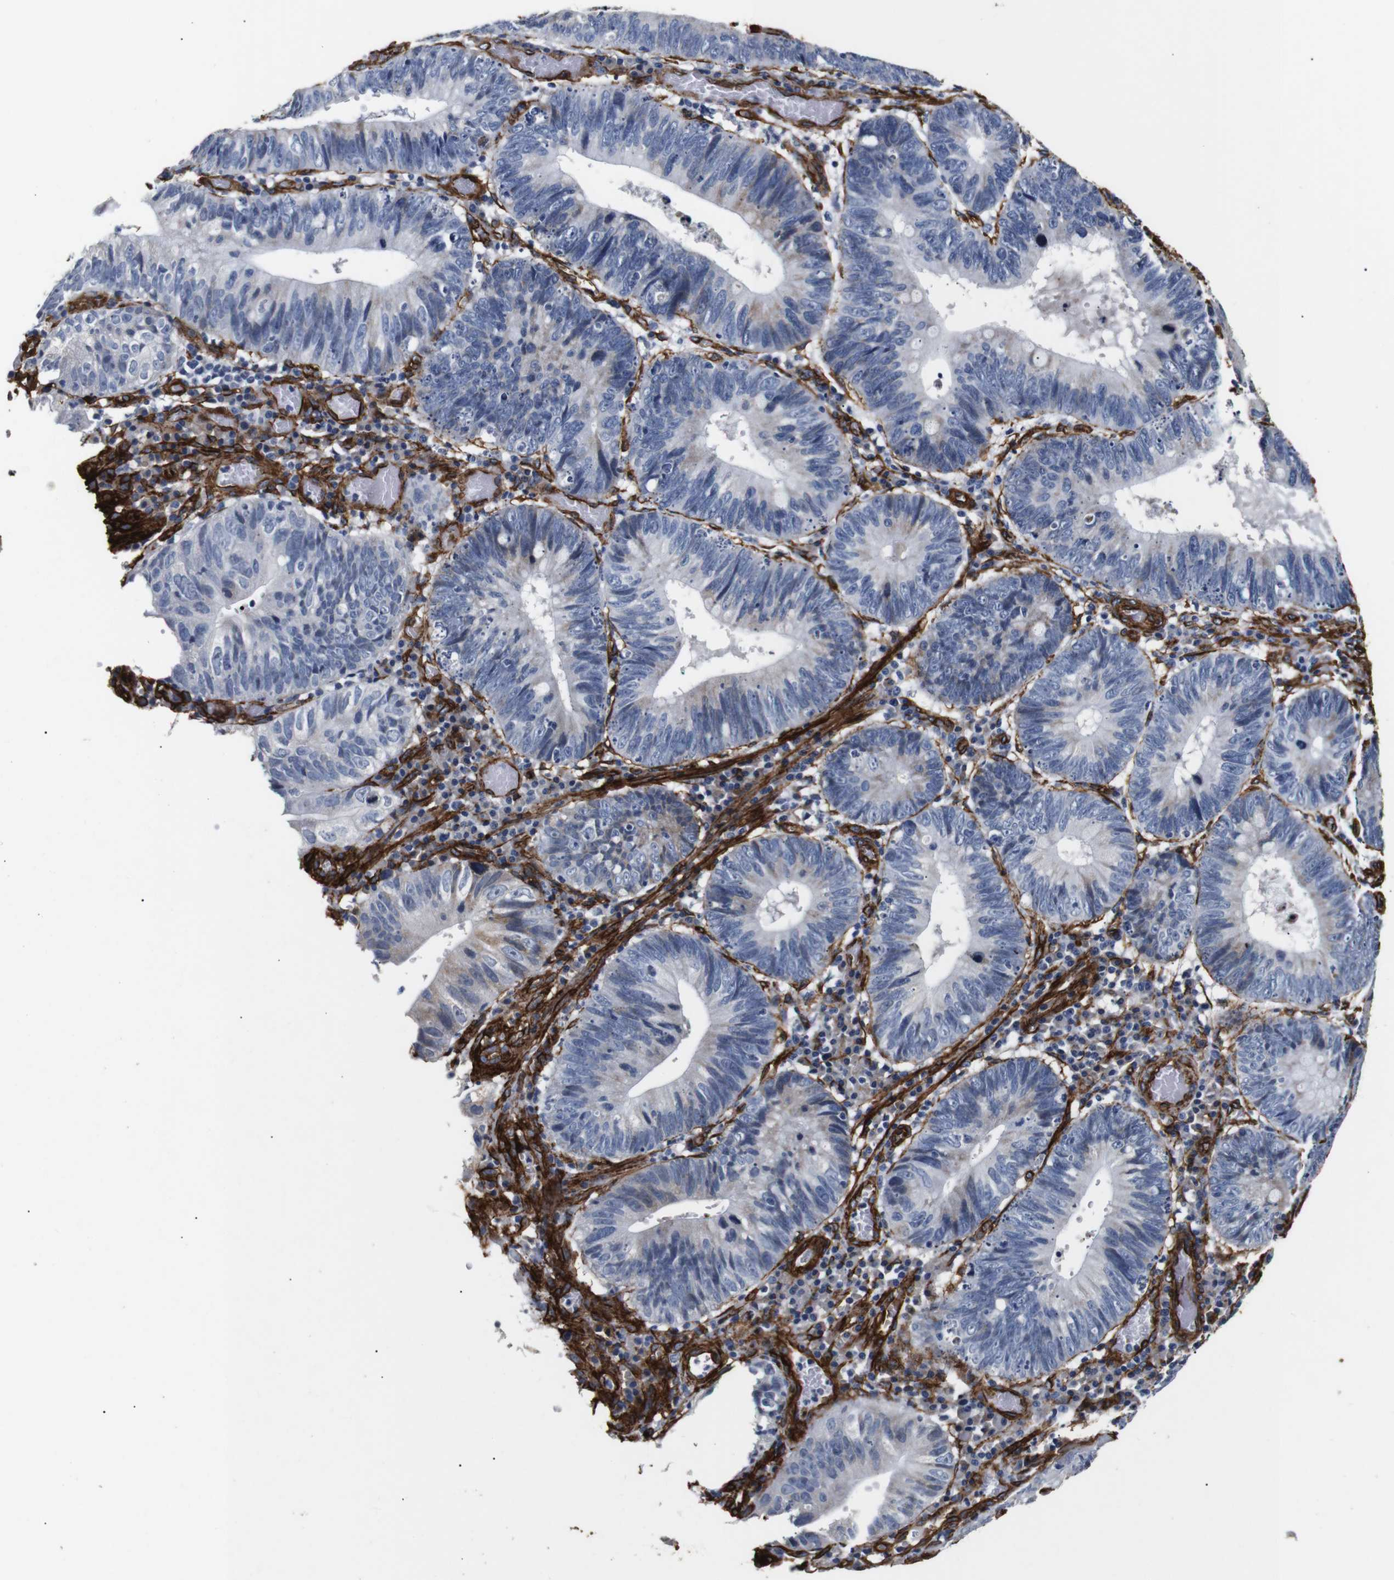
{"staining": {"intensity": "negative", "quantity": "none", "location": "none"}, "tissue": "stomach cancer", "cell_type": "Tumor cells", "image_type": "cancer", "snomed": [{"axis": "morphology", "description": "Adenocarcinoma, NOS"}, {"axis": "topography", "description": "Stomach"}], "caption": "High power microscopy micrograph of an IHC image of stomach cancer, revealing no significant positivity in tumor cells.", "gene": "CAV2", "patient": {"sex": "male", "age": 59}}